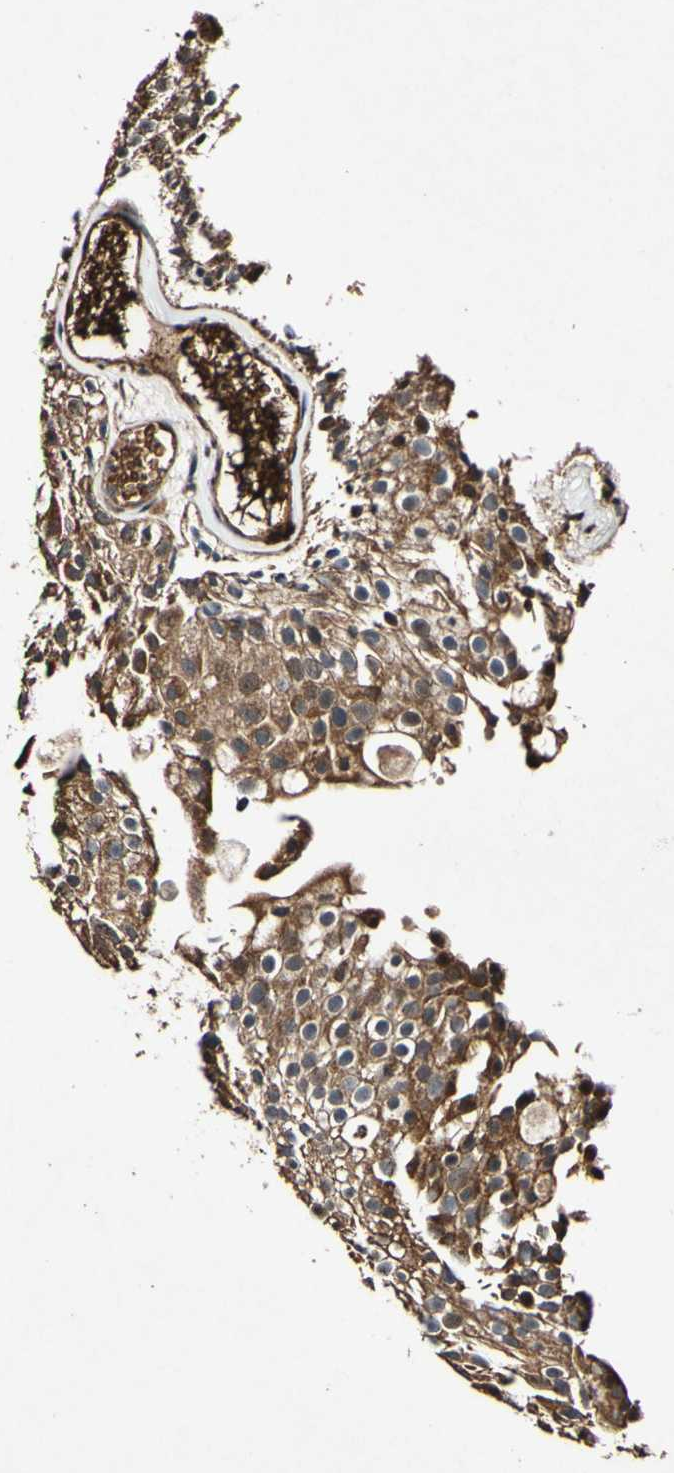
{"staining": {"intensity": "moderate", "quantity": ">75%", "location": "cytoplasmic/membranous"}, "tissue": "urothelial cancer", "cell_type": "Tumor cells", "image_type": "cancer", "snomed": [{"axis": "morphology", "description": "Urothelial carcinoma, Low grade"}, {"axis": "topography", "description": "Urinary bladder"}], "caption": "High-magnification brightfield microscopy of low-grade urothelial carcinoma stained with DAB (brown) and counterstained with hematoxylin (blue). tumor cells exhibit moderate cytoplasmic/membranous staining is present in approximately>75% of cells. (Stains: DAB (3,3'-diaminobenzidine) in brown, nuclei in blue, Microscopy: brightfield microscopy at high magnification).", "gene": "PLAT", "patient": {"sex": "male", "age": 78}}